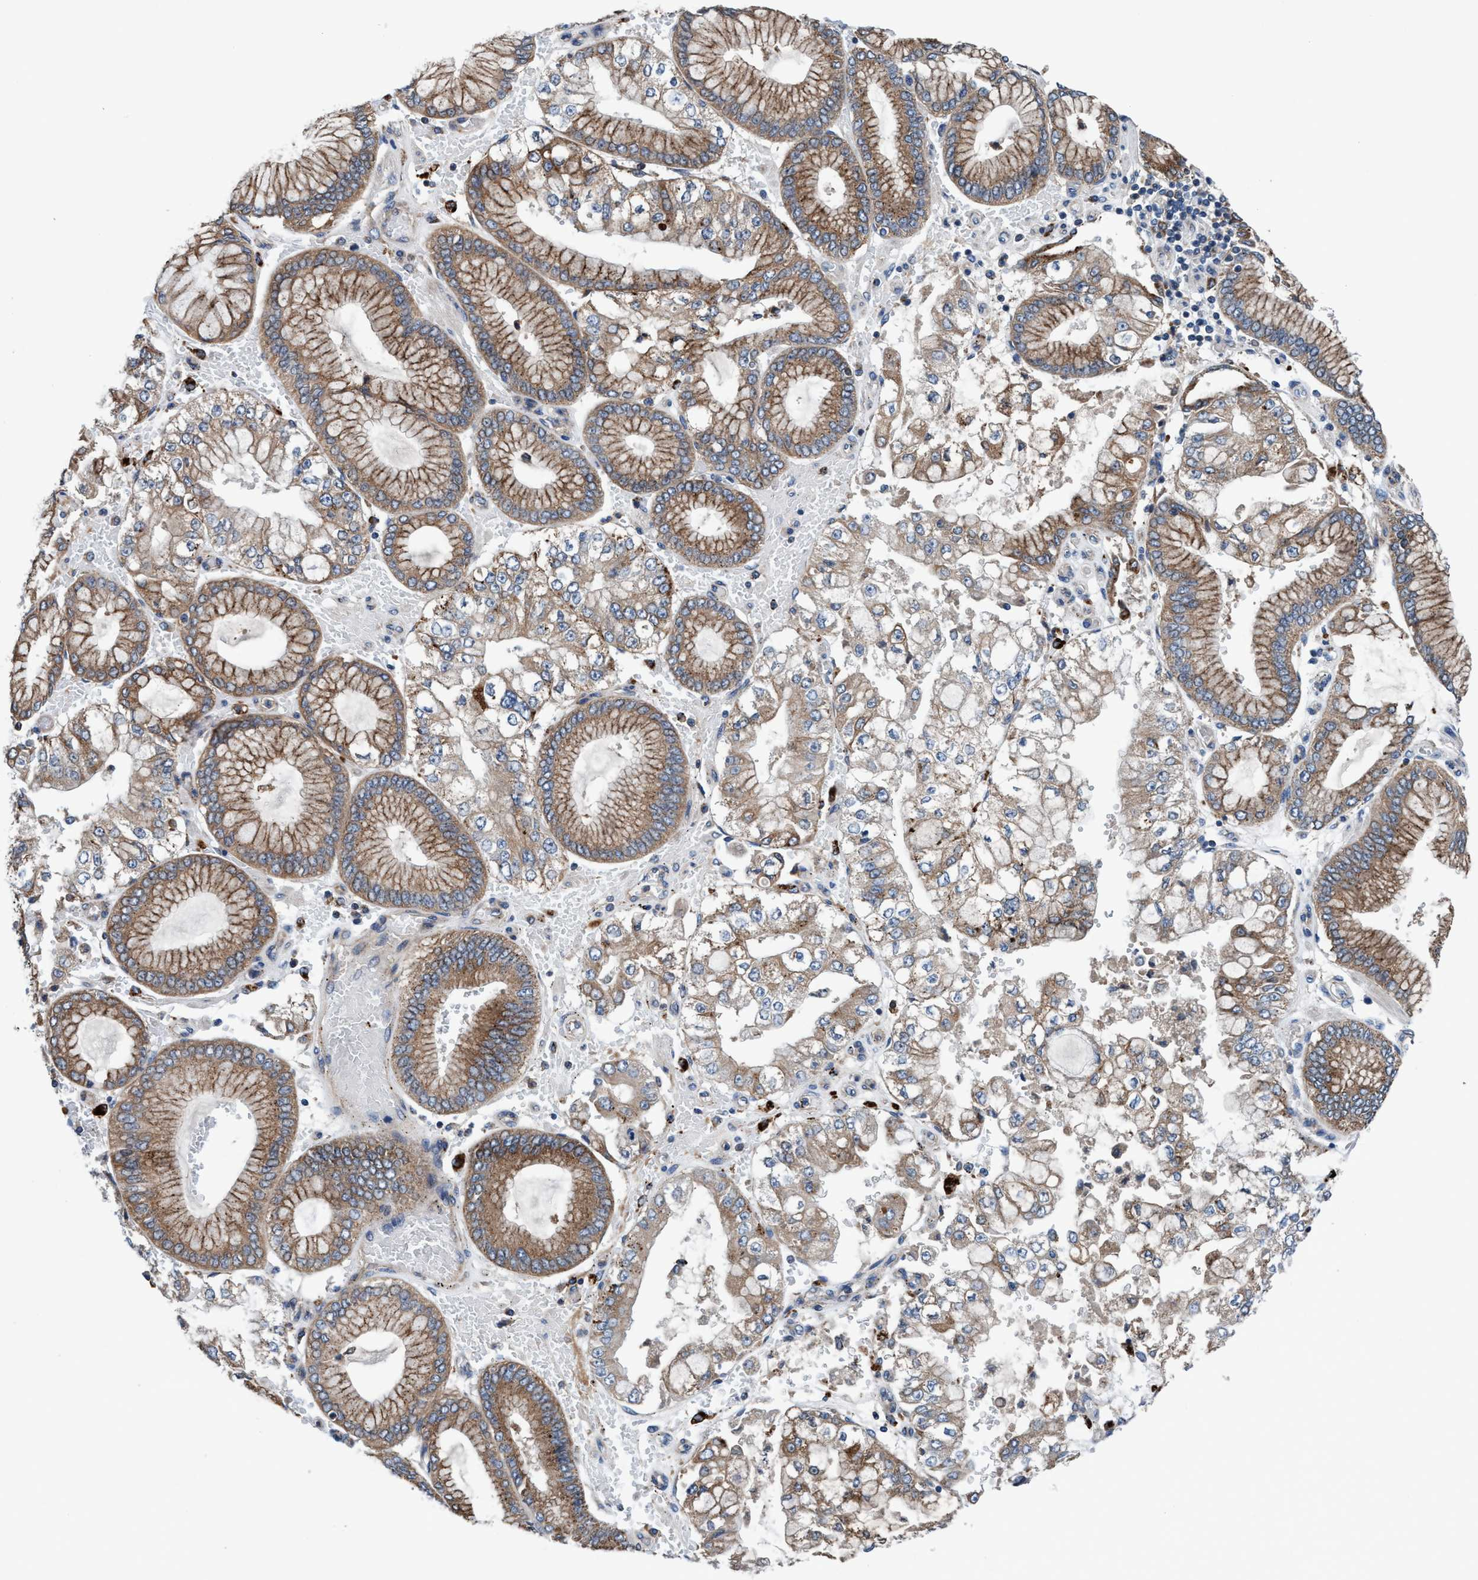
{"staining": {"intensity": "moderate", "quantity": ">75%", "location": "cytoplasmic/membranous"}, "tissue": "stomach cancer", "cell_type": "Tumor cells", "image_type": "cancer", "snomed": [{"axis": "morphology", "description": "Adenocarcinoma, NOS"}, {"axis": "topography", "description": "Stomach"}], "caption": "Stomach adenocarcinoma stained for a protein exhibits moderate cytoplasmic/membranous positivity in tumor cells.", "gene": "ENDOG", "patient": {"sex": "male", "age": 76}}